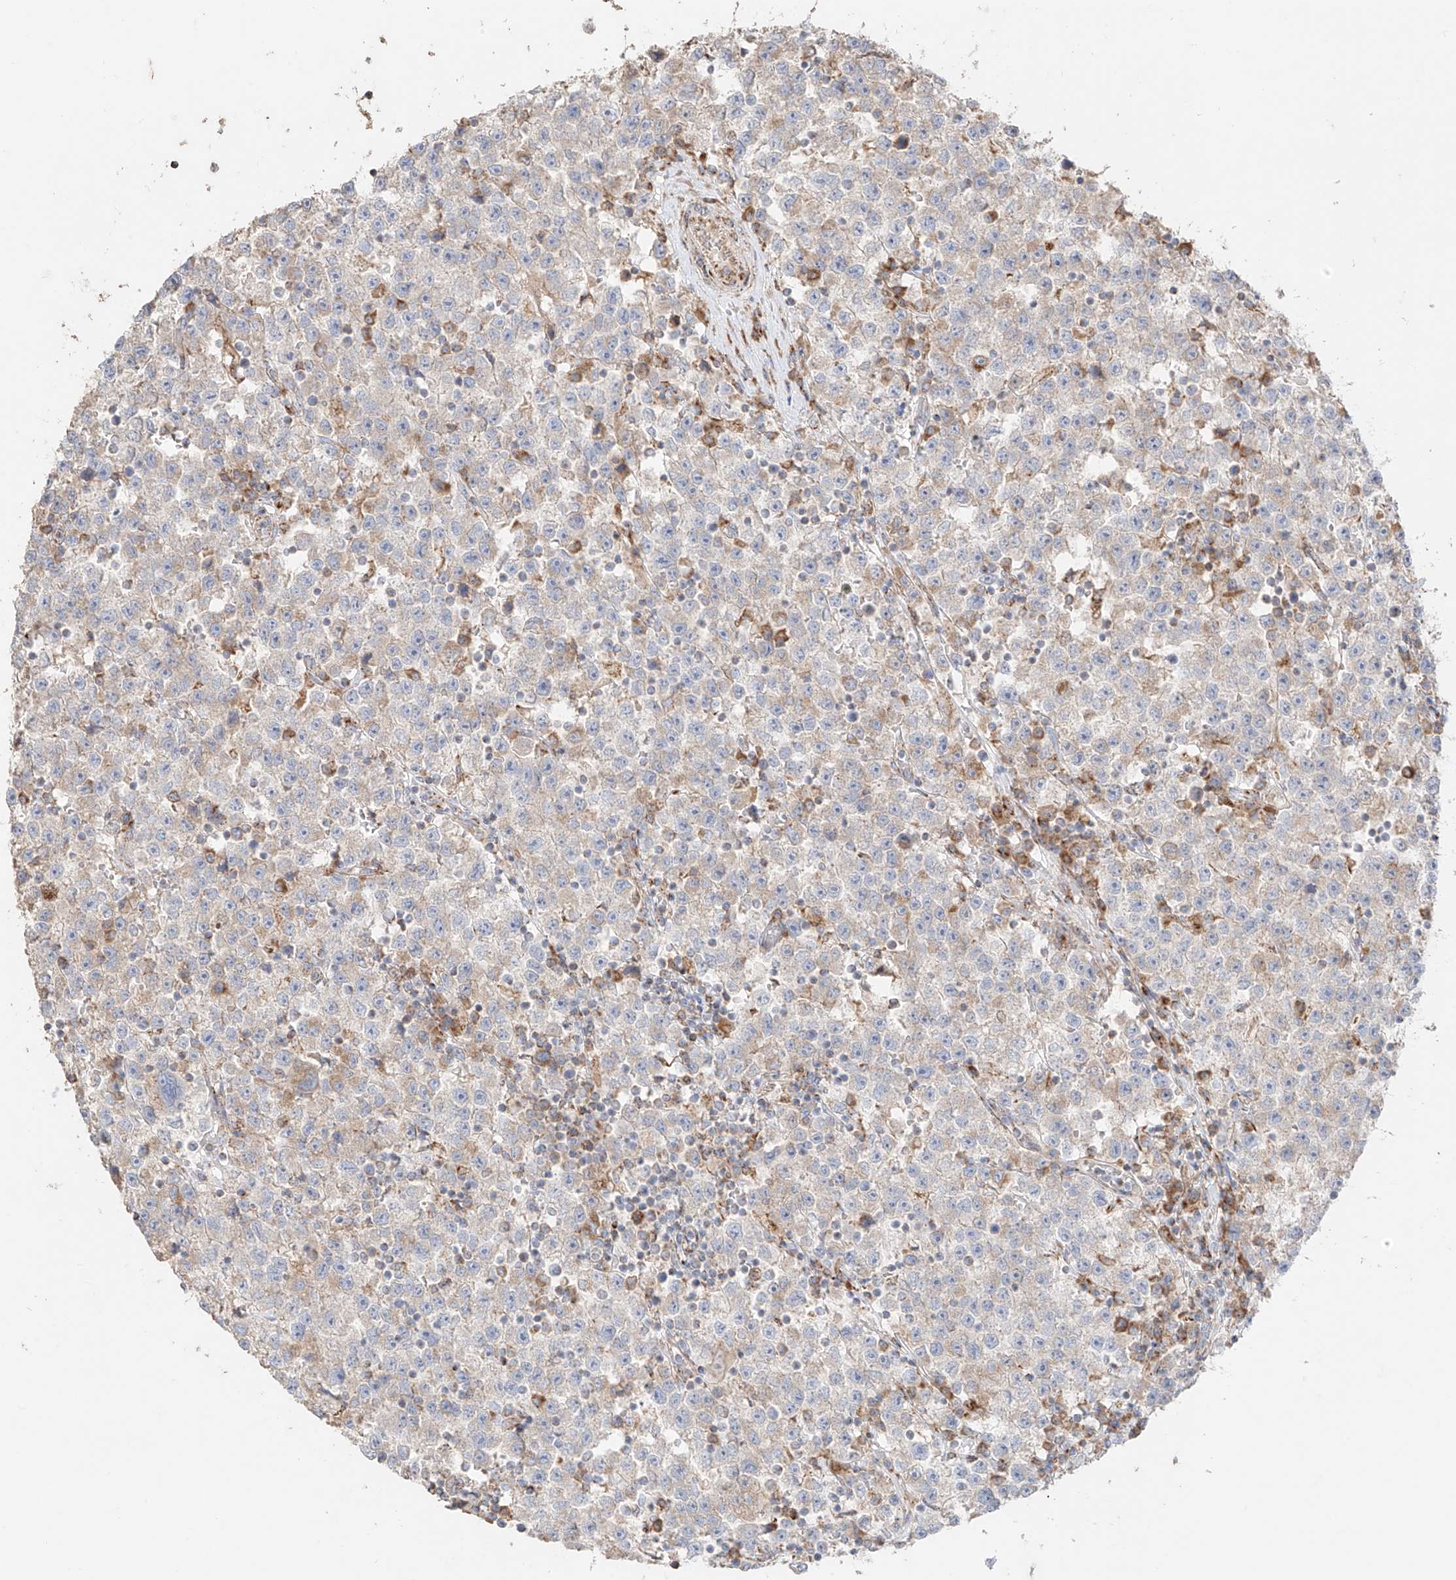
{"staining": {"intensity": "weak", "quantity": "<25%", "location": "cytoplasmic/membranous"}, "tissue": "testis cancer", "cell_type": "Tumor cells", "image_type": "cancer", "snomed": [{"axis": "morphology", "description": "Seminoma, NOS"}, {"axis": "topography", "description": "Testis"}], "caption": "The IHC histopathology image has no significant expression in tumor cells of seminoma (testis) tissue.", "gene": "COLGALT2", "patient": {"sex": "male", "age": 22}}